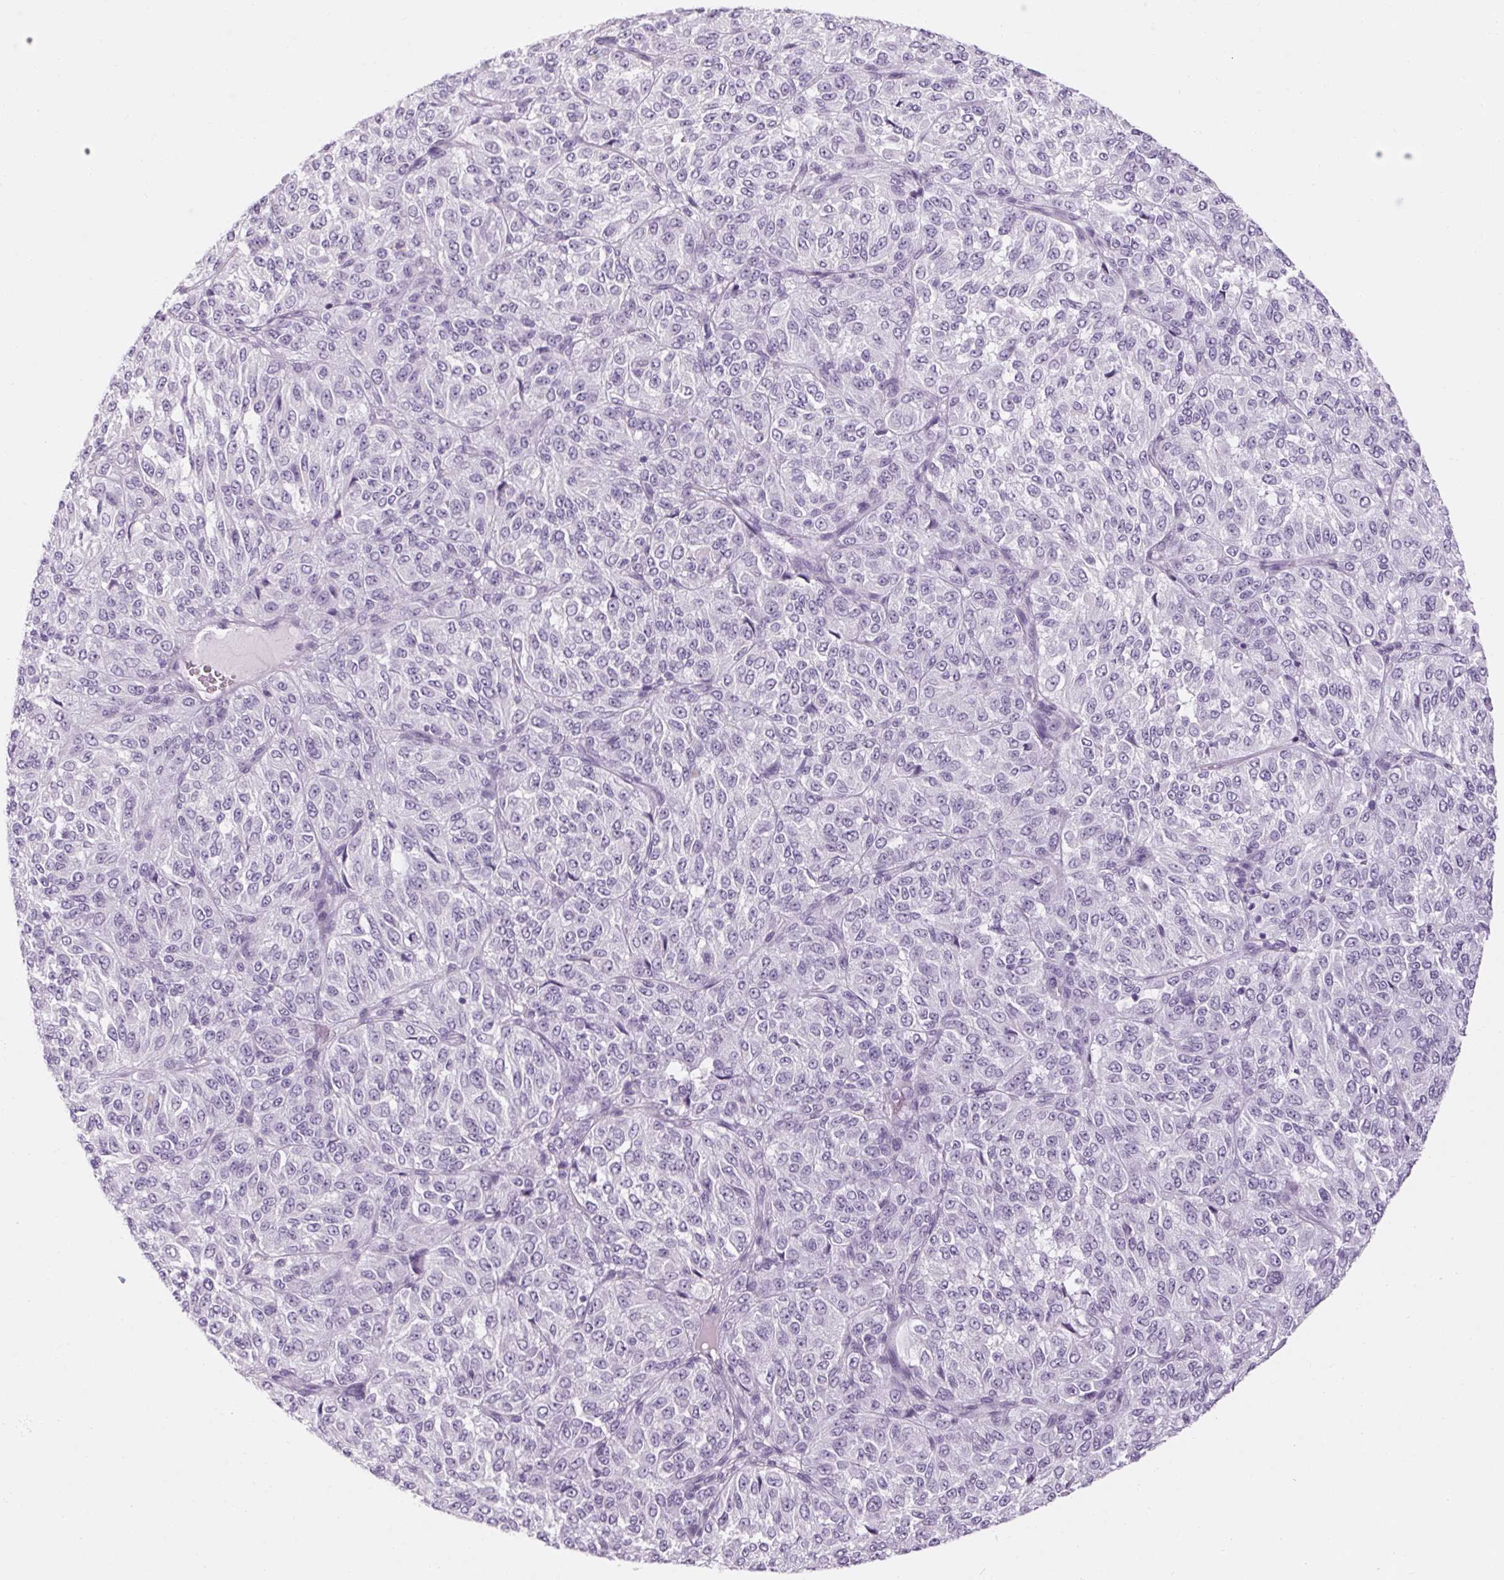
{"staining": {"intensity": "negative", "quantity": "none", "location": "none"}, "tissue": "melanoma", "cell_type": "Tumor cells", "image_type": "cancer", "snomed": [{"axis": "morphology", "description": "Malignant melanoma, Metastatic site"}, {"axis": "topography", "description": "Brain"}], "caption": "Tumor cells show no significant protein staining in melanoma. Nuclei are stained in blue.", "gene": "RPTN", "patient": {"sex": "female", "age": 56}}